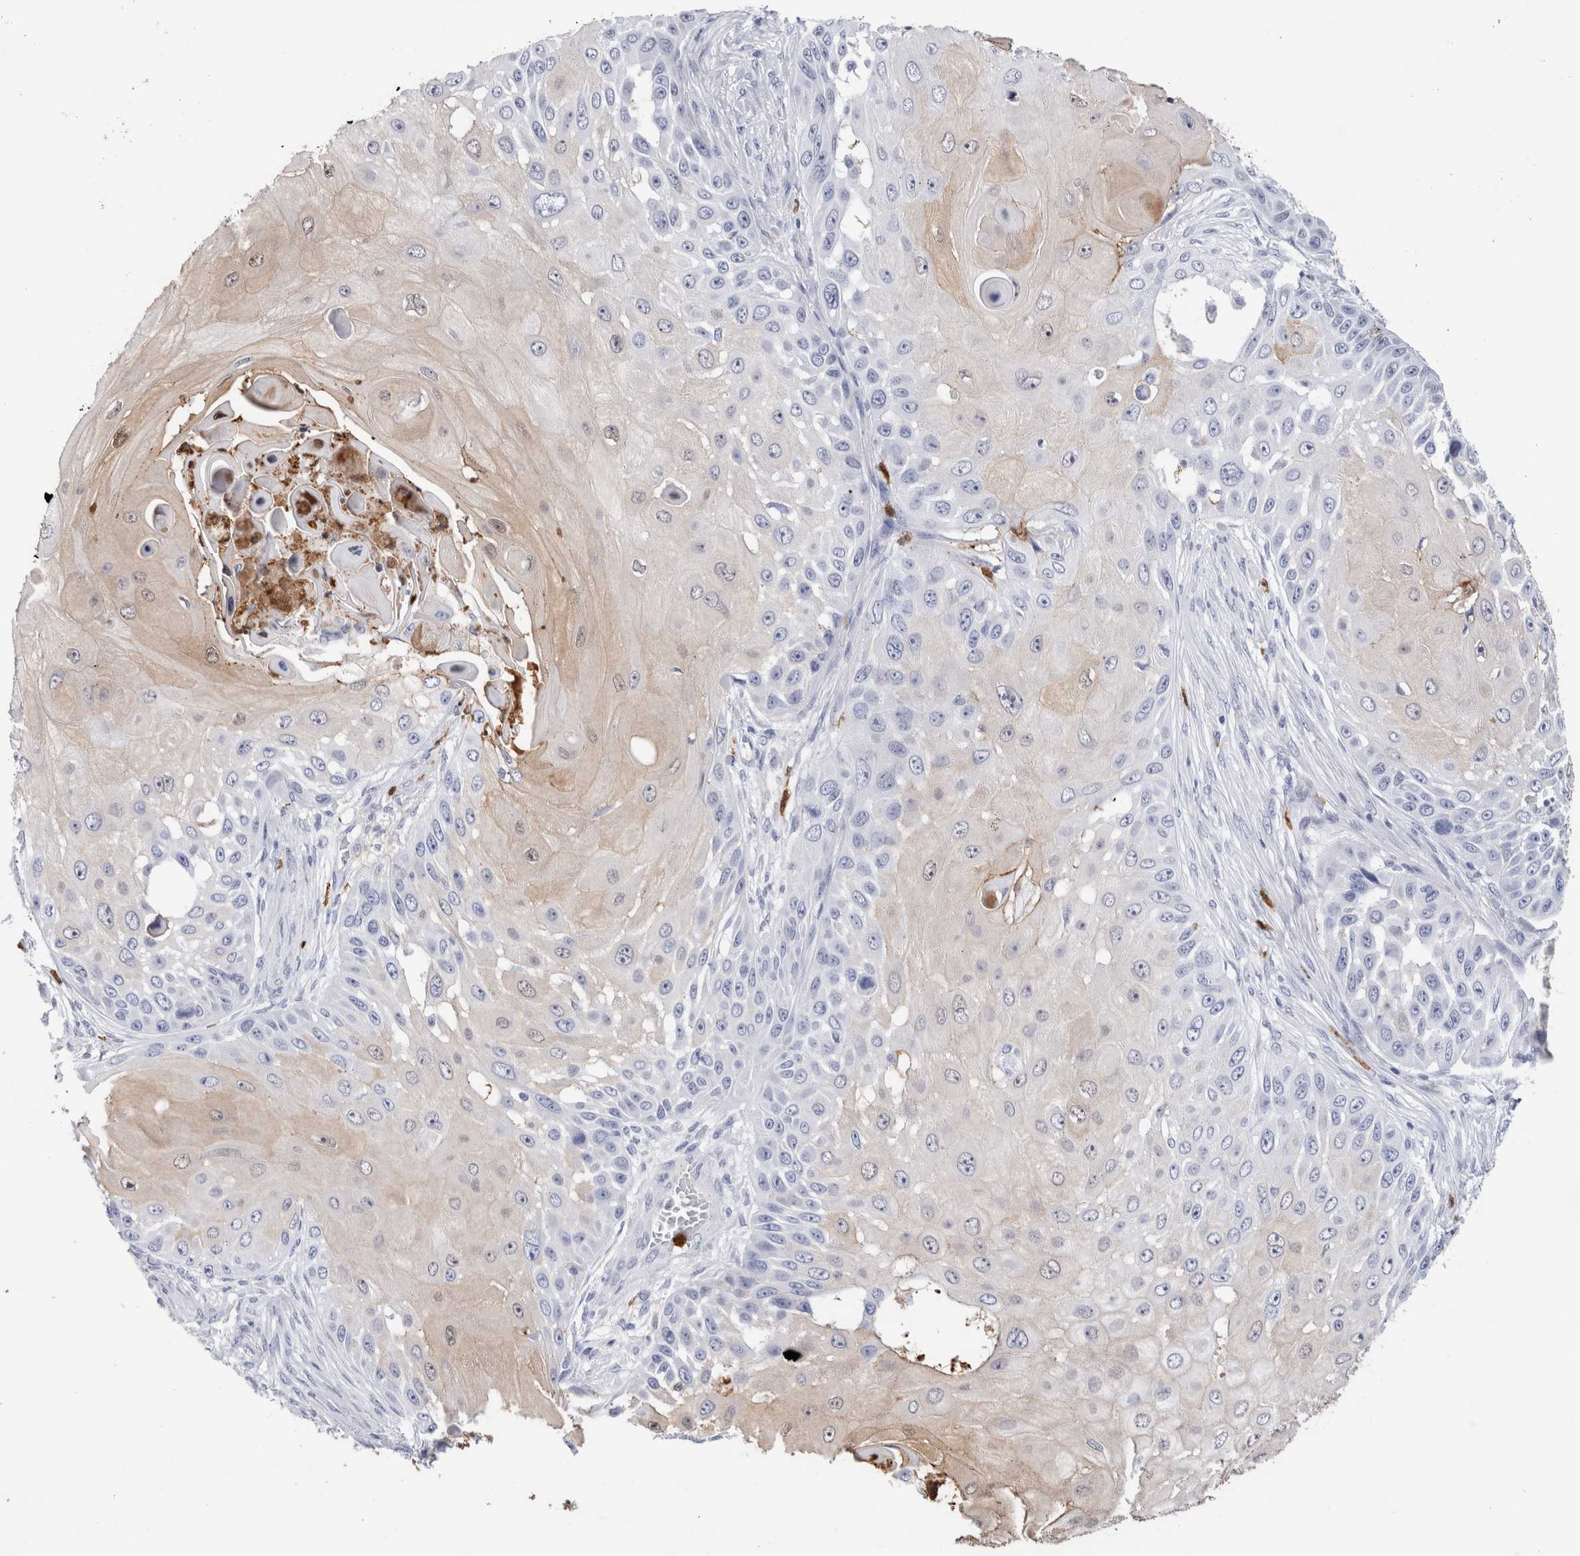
{"staining": {"intensity": "weak", "quantity": "25%-75%", "location": "cytoplasmic/membranous"}, "tissue": "skin cancer", "cell_type": "Tumor cells", "image_type": "cancer", "snomed": [{"axis": "morphology", "description": "Squamous cell carcinoma, NOS"}, {"axis": "topography", "description": "Skin"}], "caption": "Protein staining shows weak cytoplasmic/membranous staining in about 25%-75% of tumor cells in skin cancer (squamous cell carcinoma).", "gene": "SLC10A5", "patient": {"sex": "female", "age": 44}}